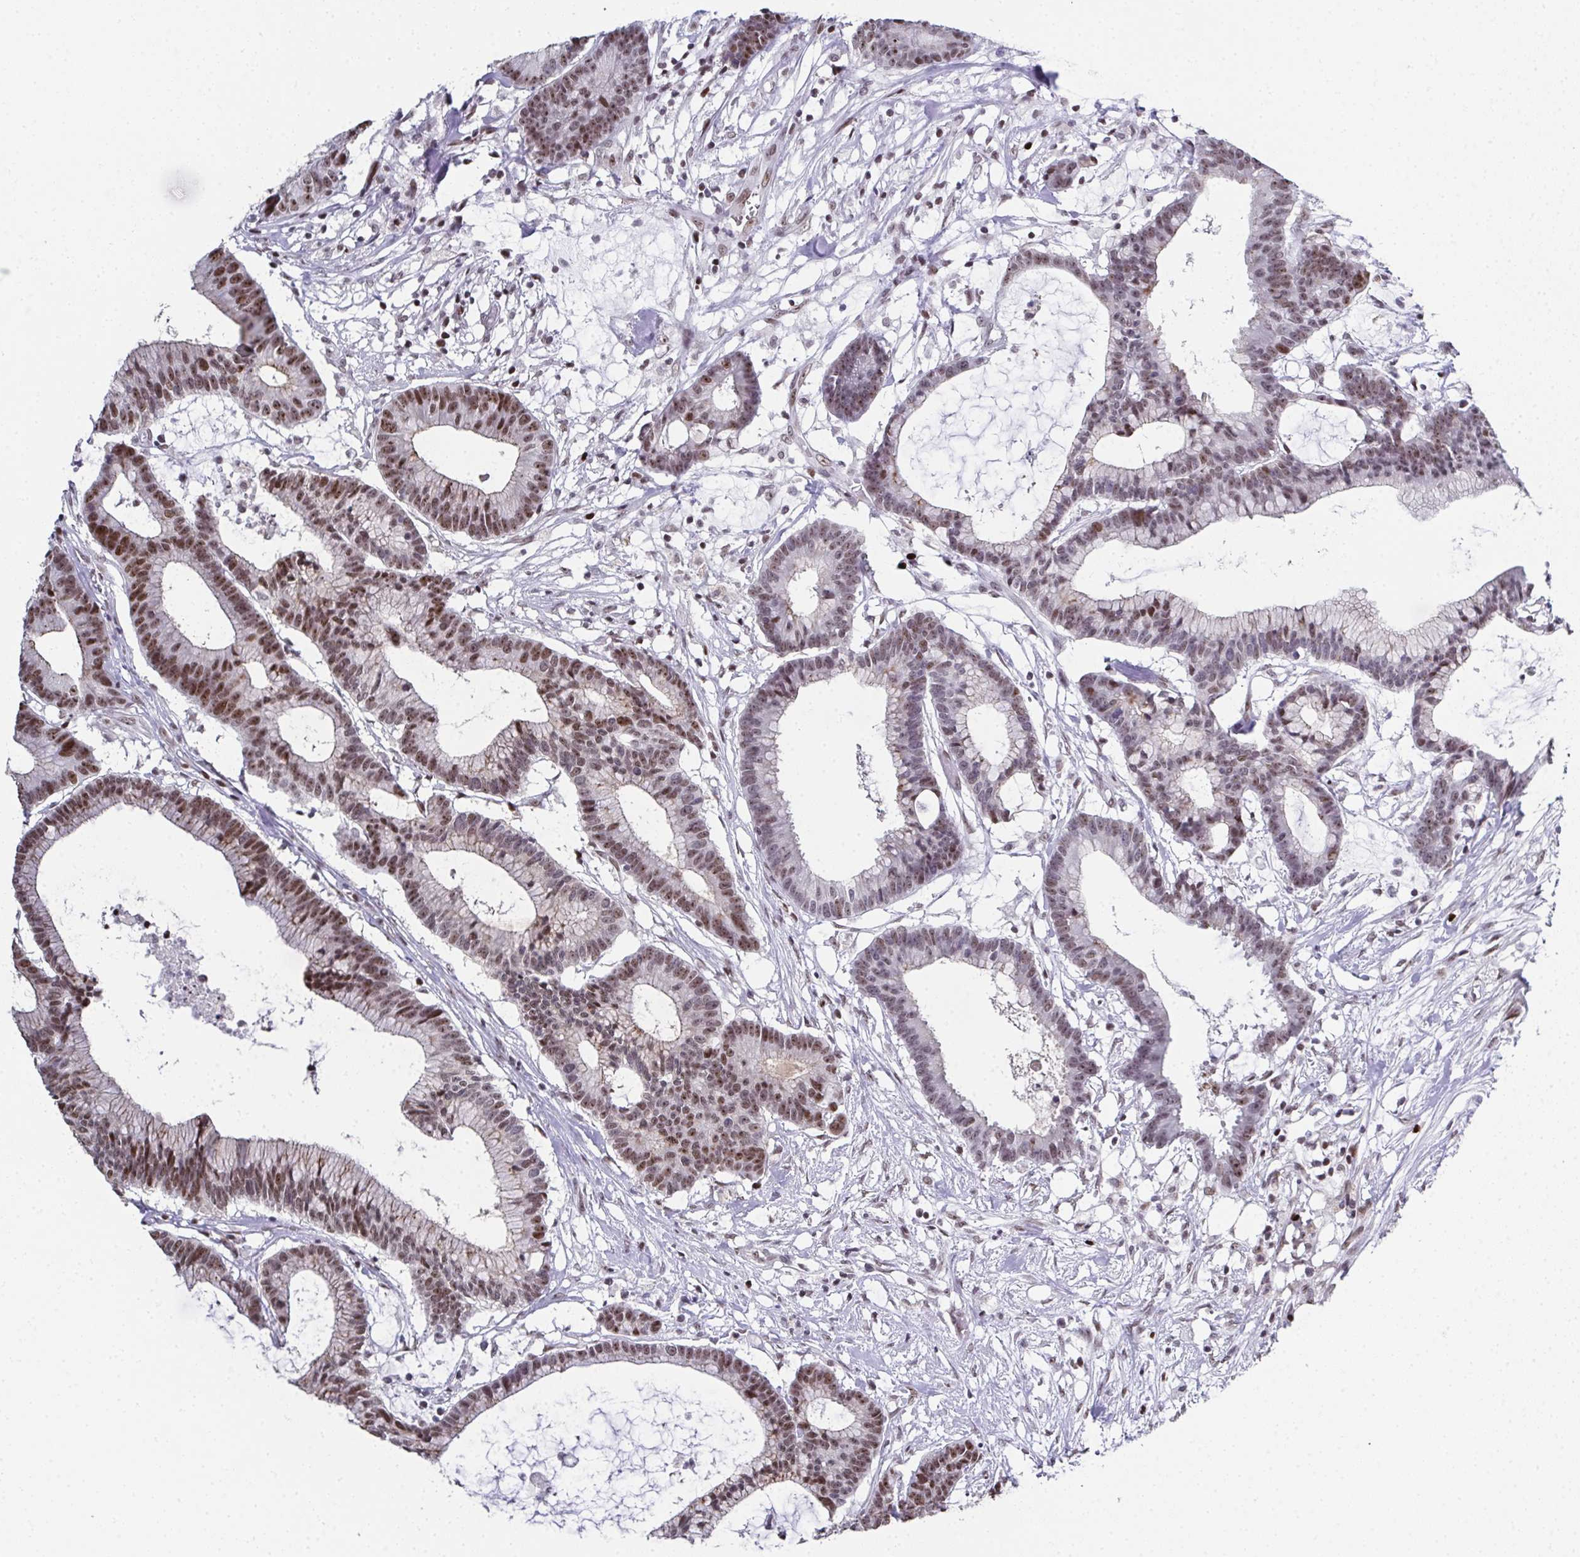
{"staining": {"intensity": "moderate", "quantity": "25%-75%", "location": "nuclear"}, "tissue": "colorectal cancer", "cell_type": "Tumor cells", "image_type": "cancer", "snomed": [{"axis": "morphology", "description": "Adenocarcinoma, NOS"}, {"axis": "topography", "description": "Colon"}], "caption": "Protein analysis of colorectal cancer tissue exhibits moderate nuclear positivity in approximately 25%-75% of tumor cells.", "gene": "RB1", "patient": {"sex": "female", "age": 78}}